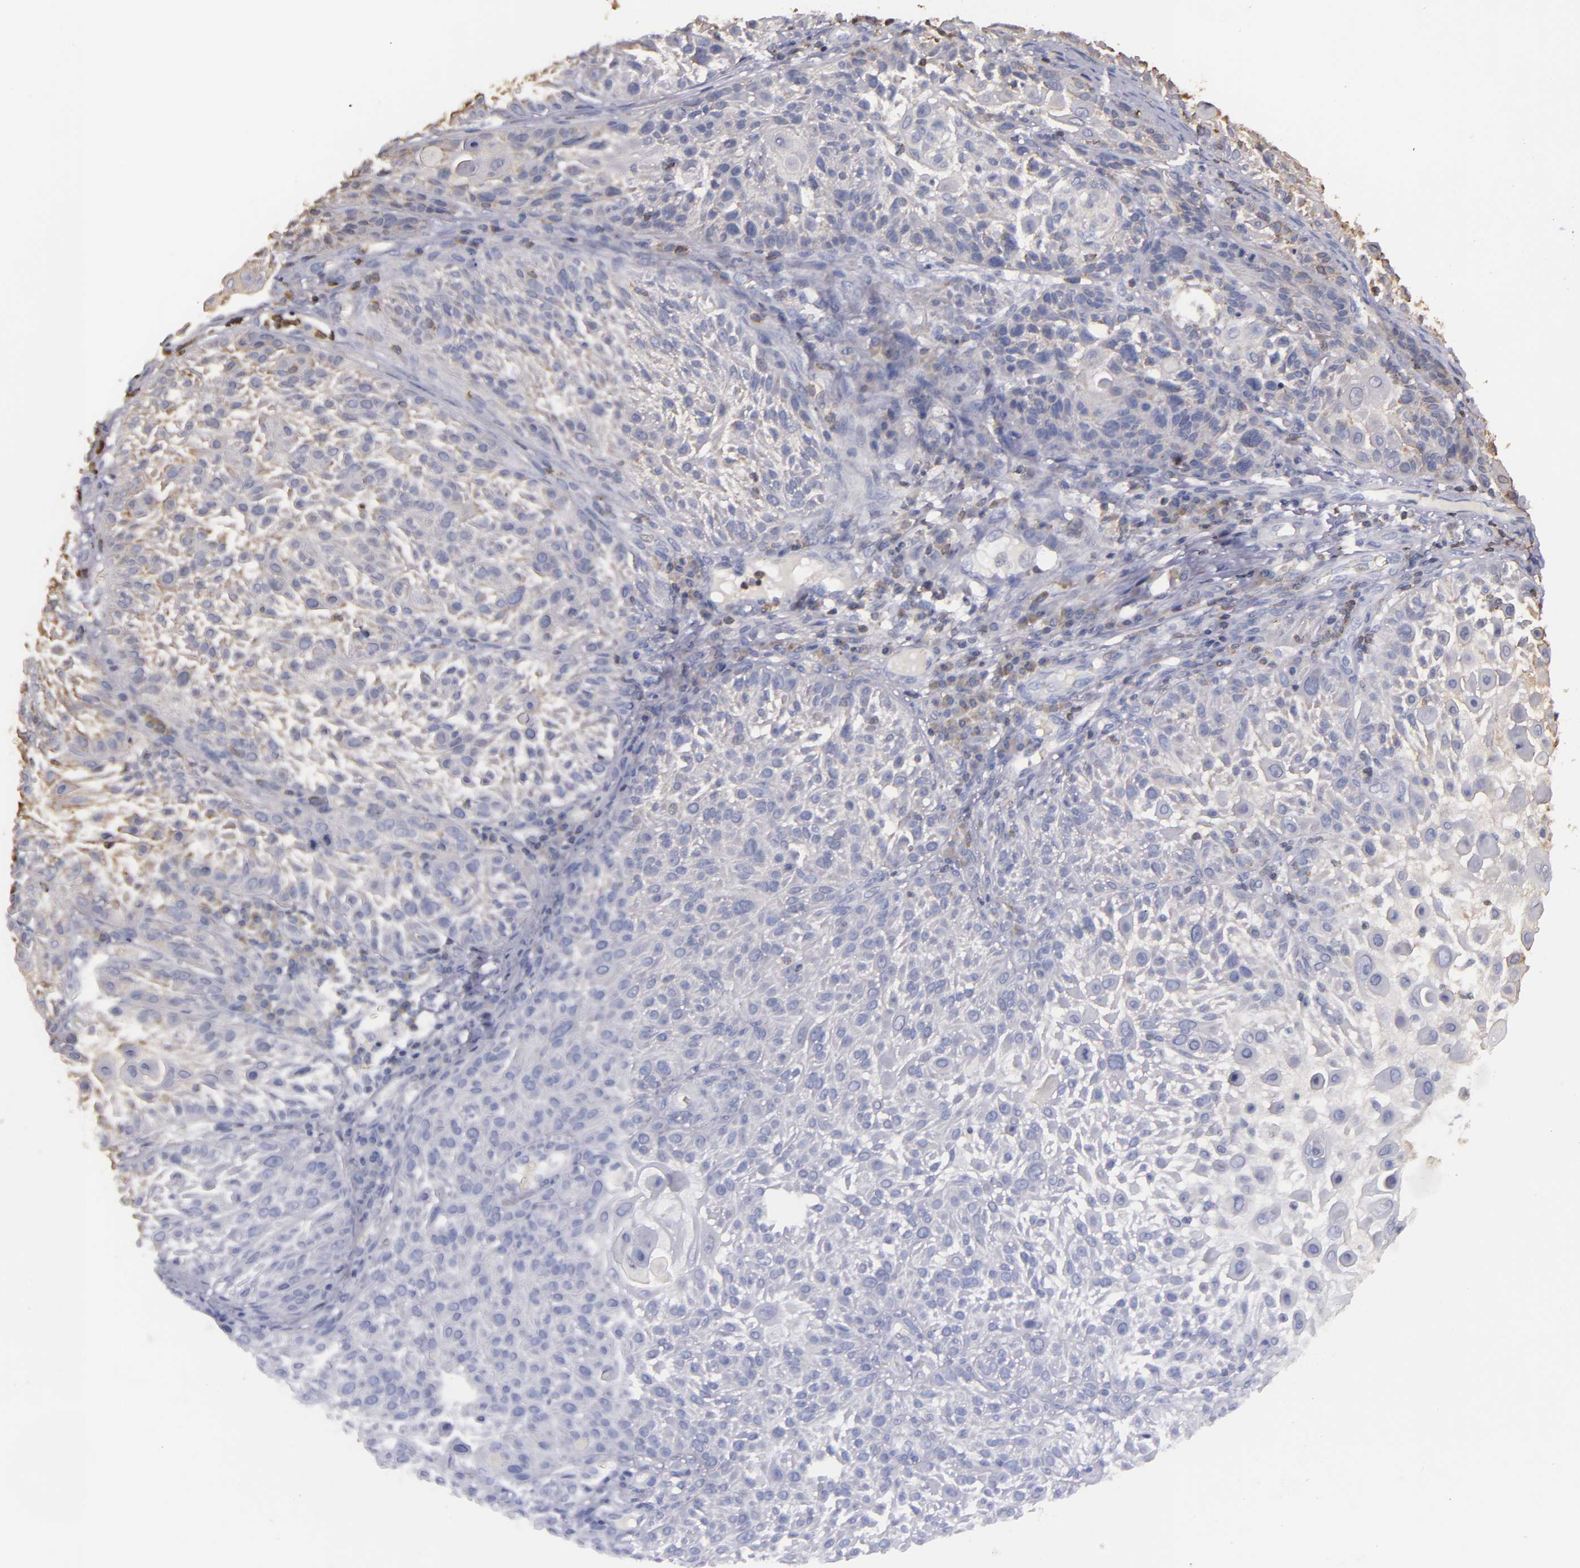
{"staining": {"intensity": "weak", "quantity": "25%-75%", "location": "cytoplasmic/membranous"}, "tissue": "skin cancer", "cell_type": "Tumor cells", "image_type": "cancer", "snomed": [{"axis": "morphology", "description": "Squamous cell carcinoma, NOS"}, {"axis": "topography", "description": "Skin"}], "caption": "Skin cancer (squamous cell carcinoma) stained with immunohistochemistry demonstrates weak cytoplasmic/membranous expression in about 25%-75% of tumor cells.", "gene": "SLC9A3R1", "patient": {"sex": "female", "age": 89}}